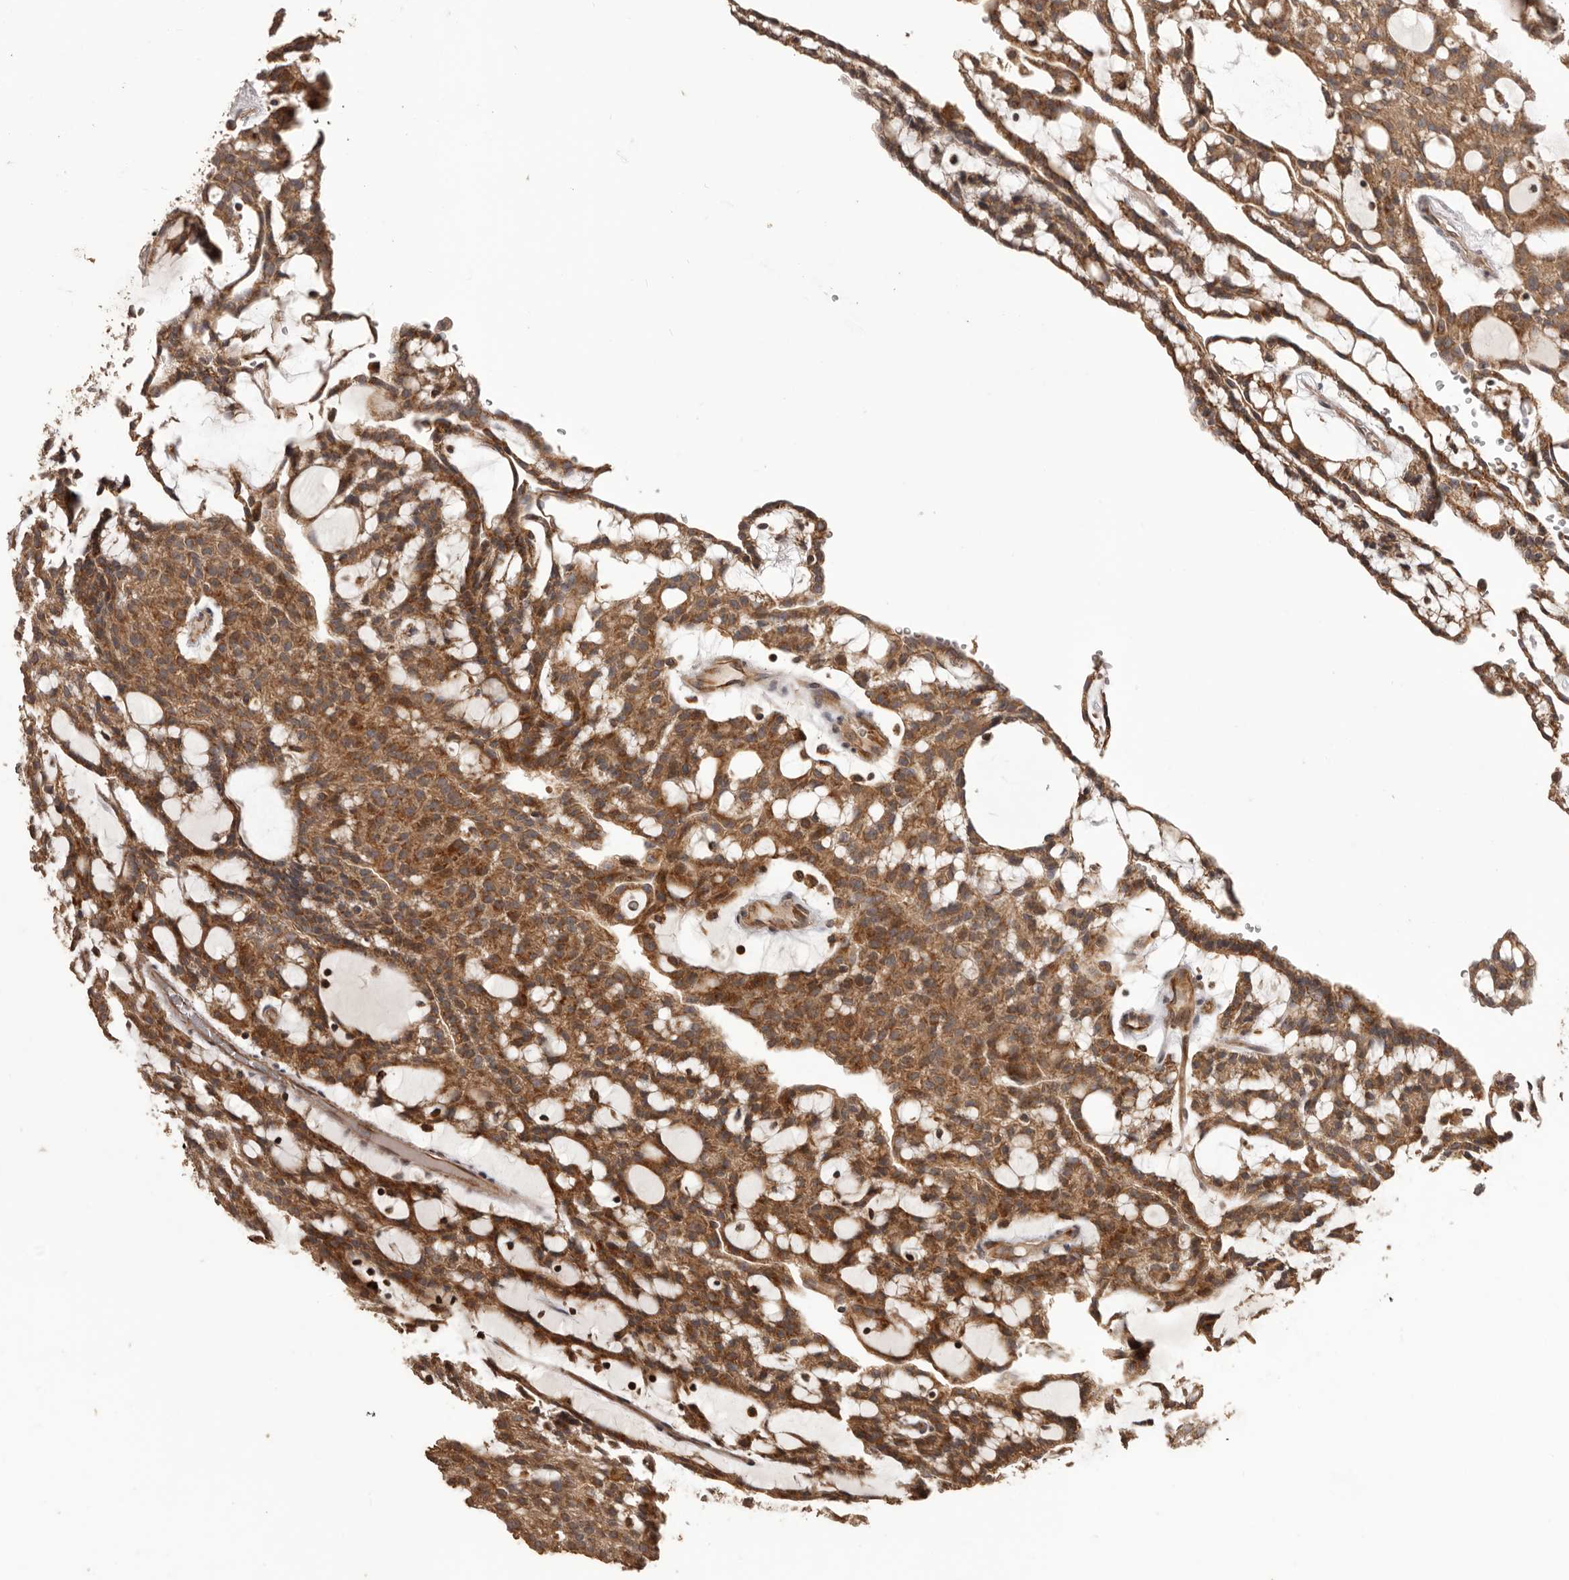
{"staining": {"intensity": "strong", "quantity": ">75%", "location": "cytoplasmic/membranous"}, "tissue": "renal cancer", "cell_type": "Tumor cells", "image_type": "cancer", "snomed": [{"axis": "morphology", "description": "Adenocarcinoma, NOS"}, {"axis": "topography", "description": "Kidney"}], "caption": "Strong cytoplasmic/membranous protein expression is seen in approximately >75% of tumor cells in renal cancer (adenocarcinoma).", "gene": "QRSL1", "patient": {"sex": "male", "age": 63}}